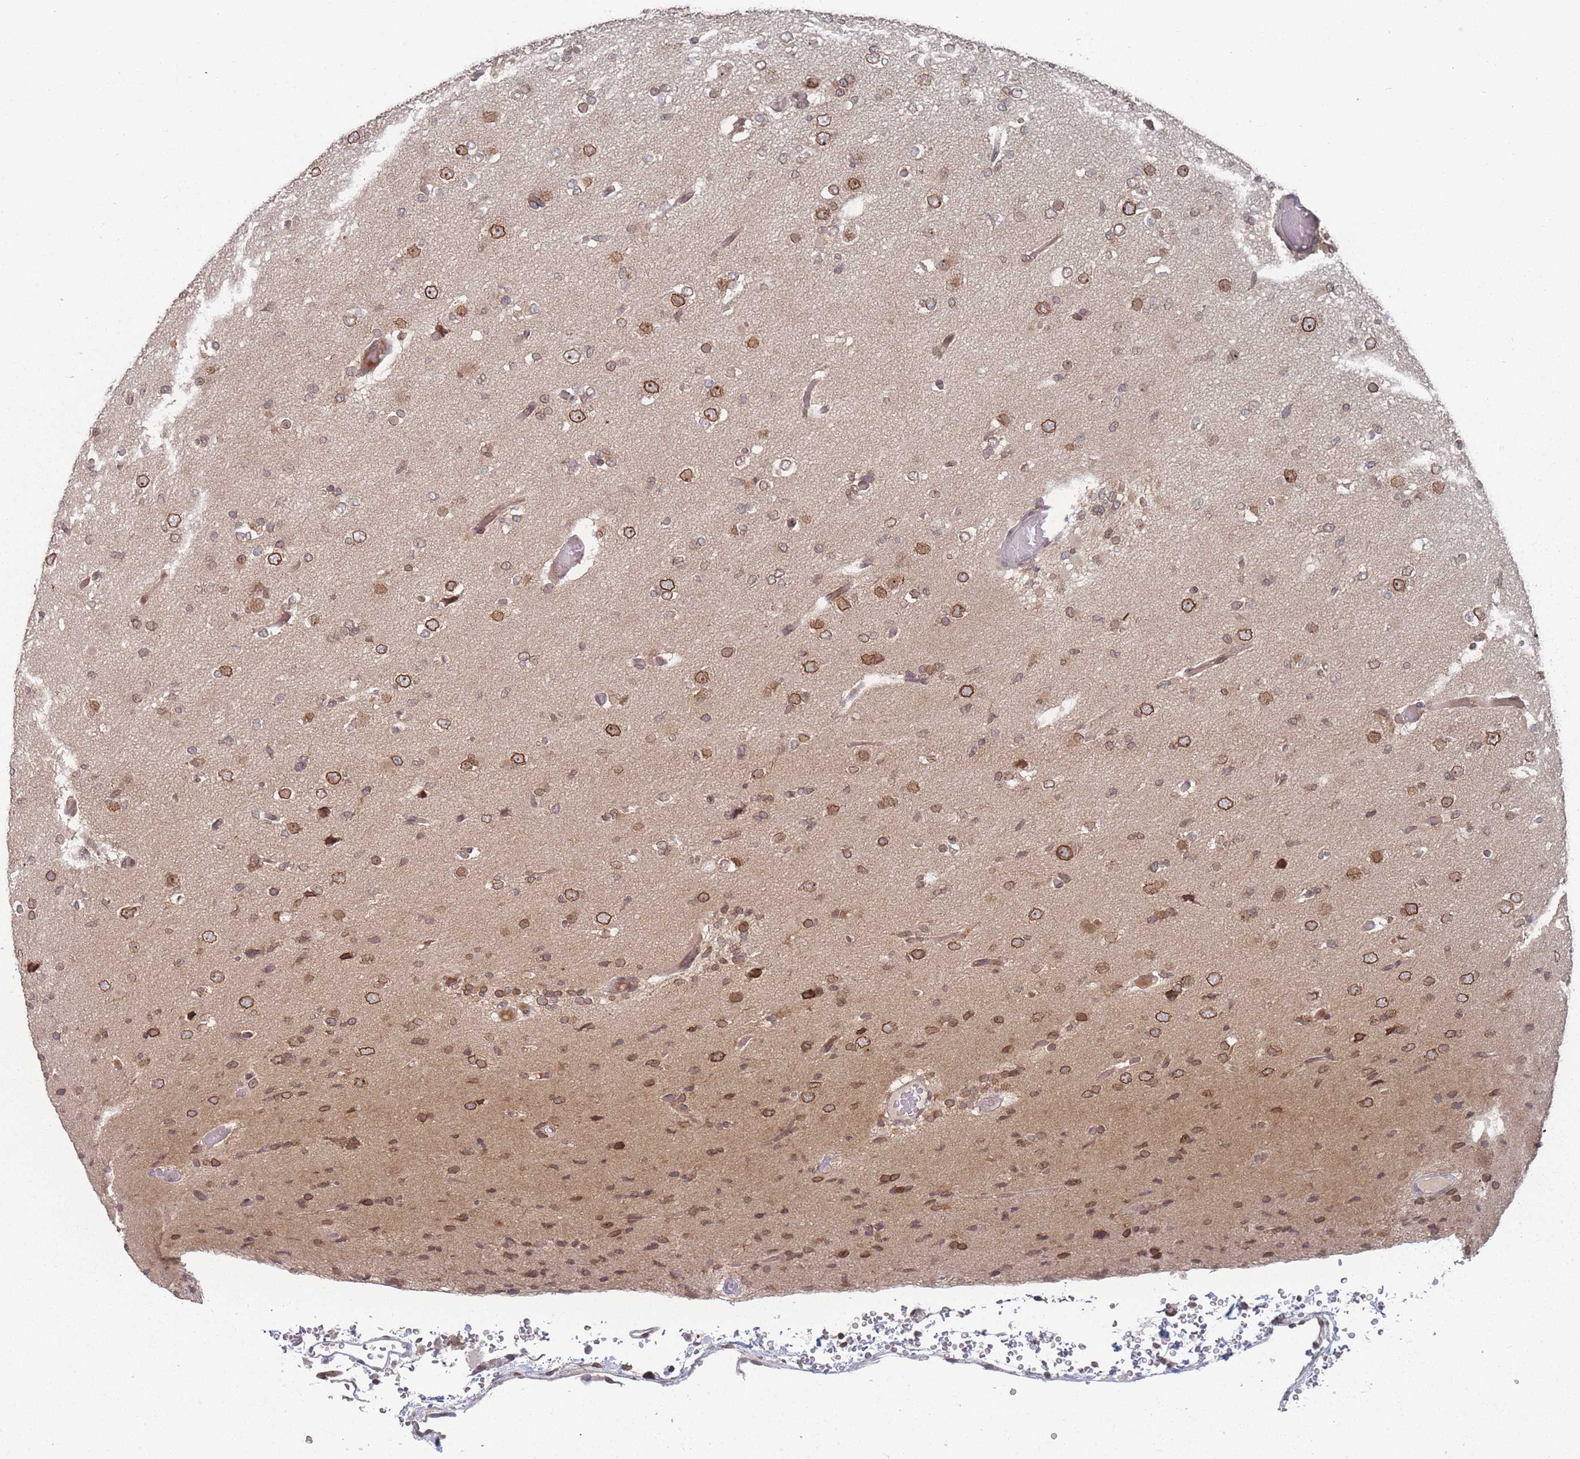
{"staining": {"intensity": "moderate", "quantity": ">75%", "location": "cytoplasmic/membranous,nuclear"}, "tissue": "glioma", "cell_type": "Tumor cells", "image_type": "cancer", "snomed": [{"axis": "morphology", "description": "Glioma, malignant, Low grade"}, {"axis": "topography", "description": "Brain"}], "caption": "IHC photomicrograph of malignant low-grade glioma stained for a protein (brown), which shows medium levels of moderate cytoplasmic/membranous and nuclear staining in approximately >75% of tumor cells.", "gene": "TBC1D25", "patient": {"sex": "female", "age": 22}}